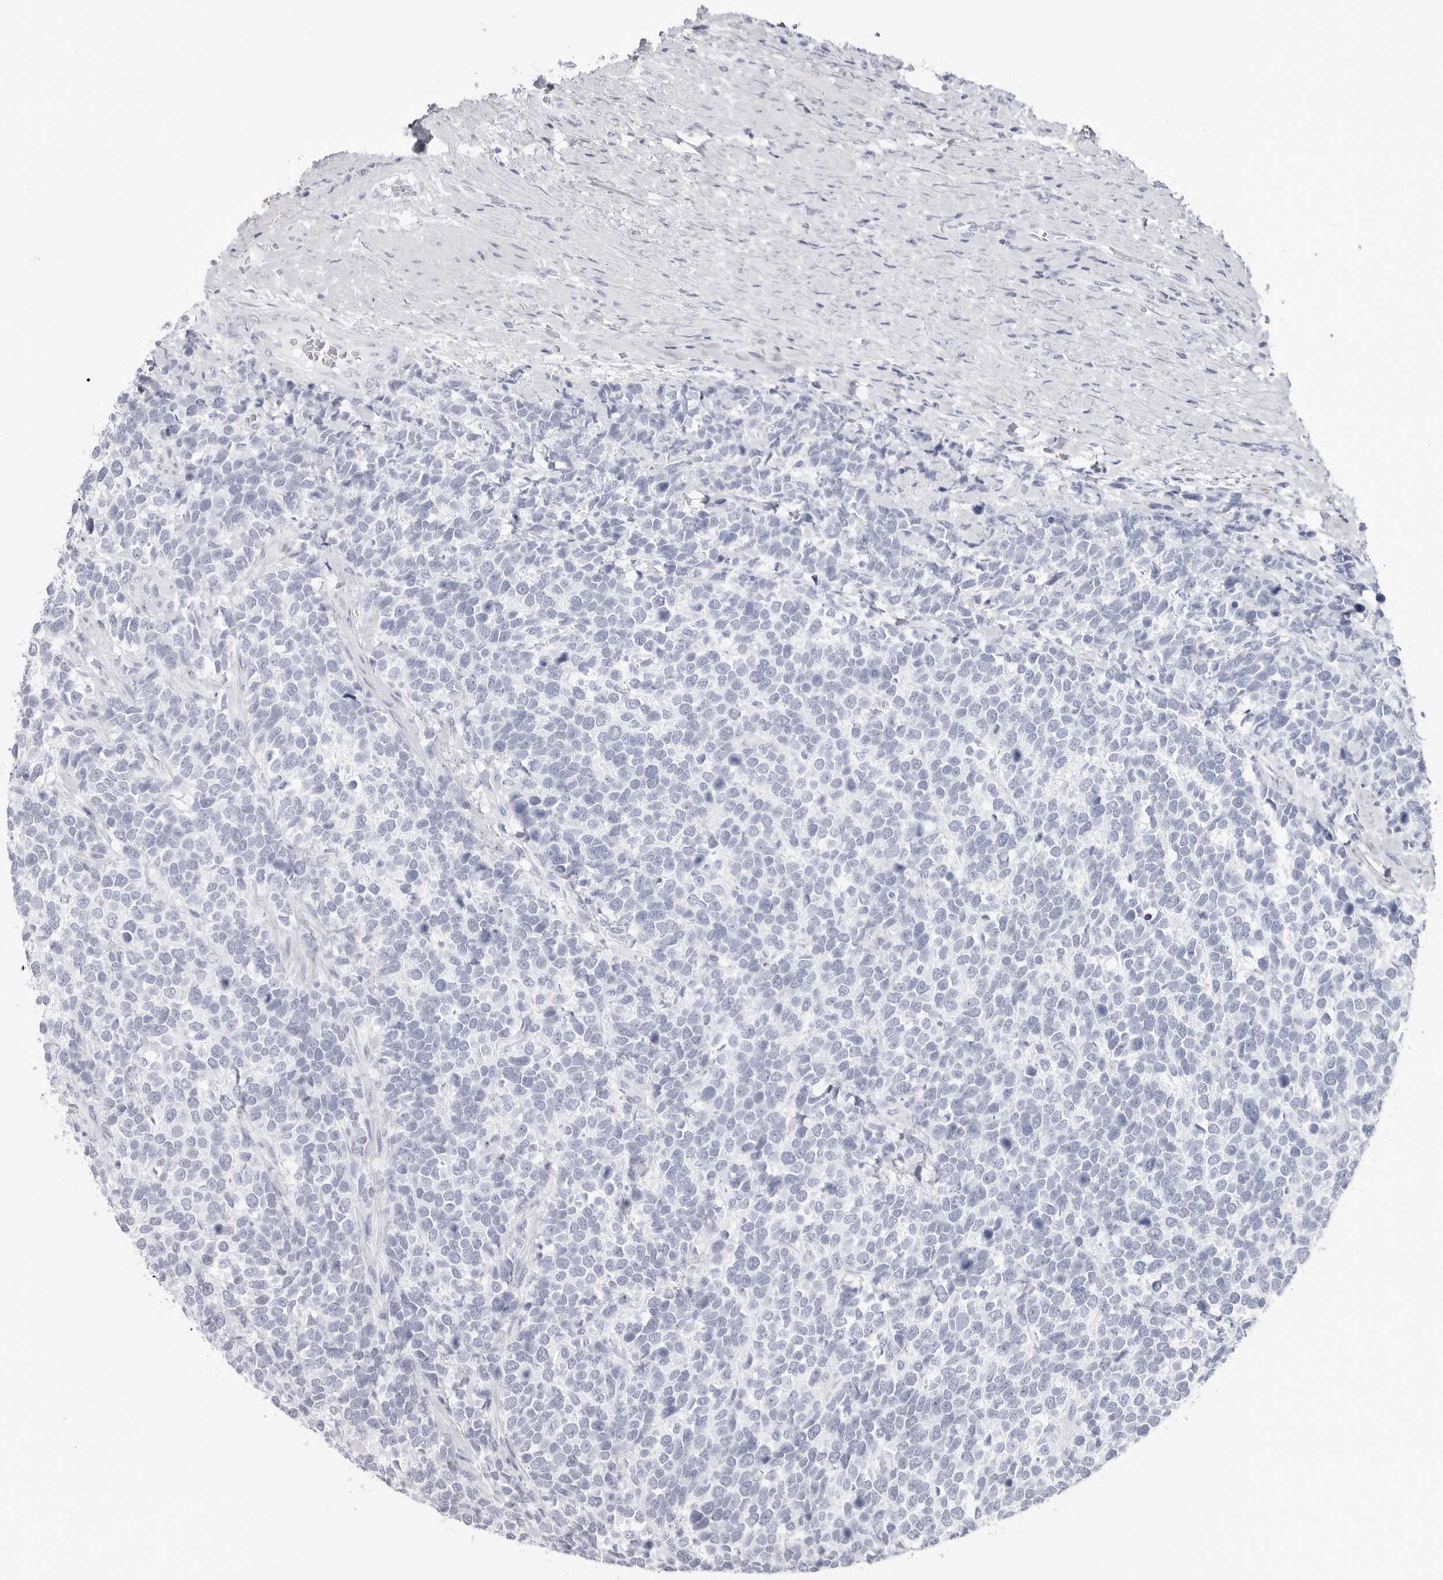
{"staining": {"intensity": "negative", "quantity": "none", "location": "none"}, "tissue": "urothelial cancer", "cell_type": "Tumor cells", "image_type": "cancer", "snomed": [{"axis": "morphology", "description": "Urothelial carcinoma, High grade"}, {"axis": "topography", "description": "Urinary bladder"}], "caption": "This is an immunohistochemistry (IHC) micrograph of human high-grade urothelial carcinoma. There is no expression in tumor cells.", "gene": "CST2", "patient": {"sex": "female", "age": 82}}